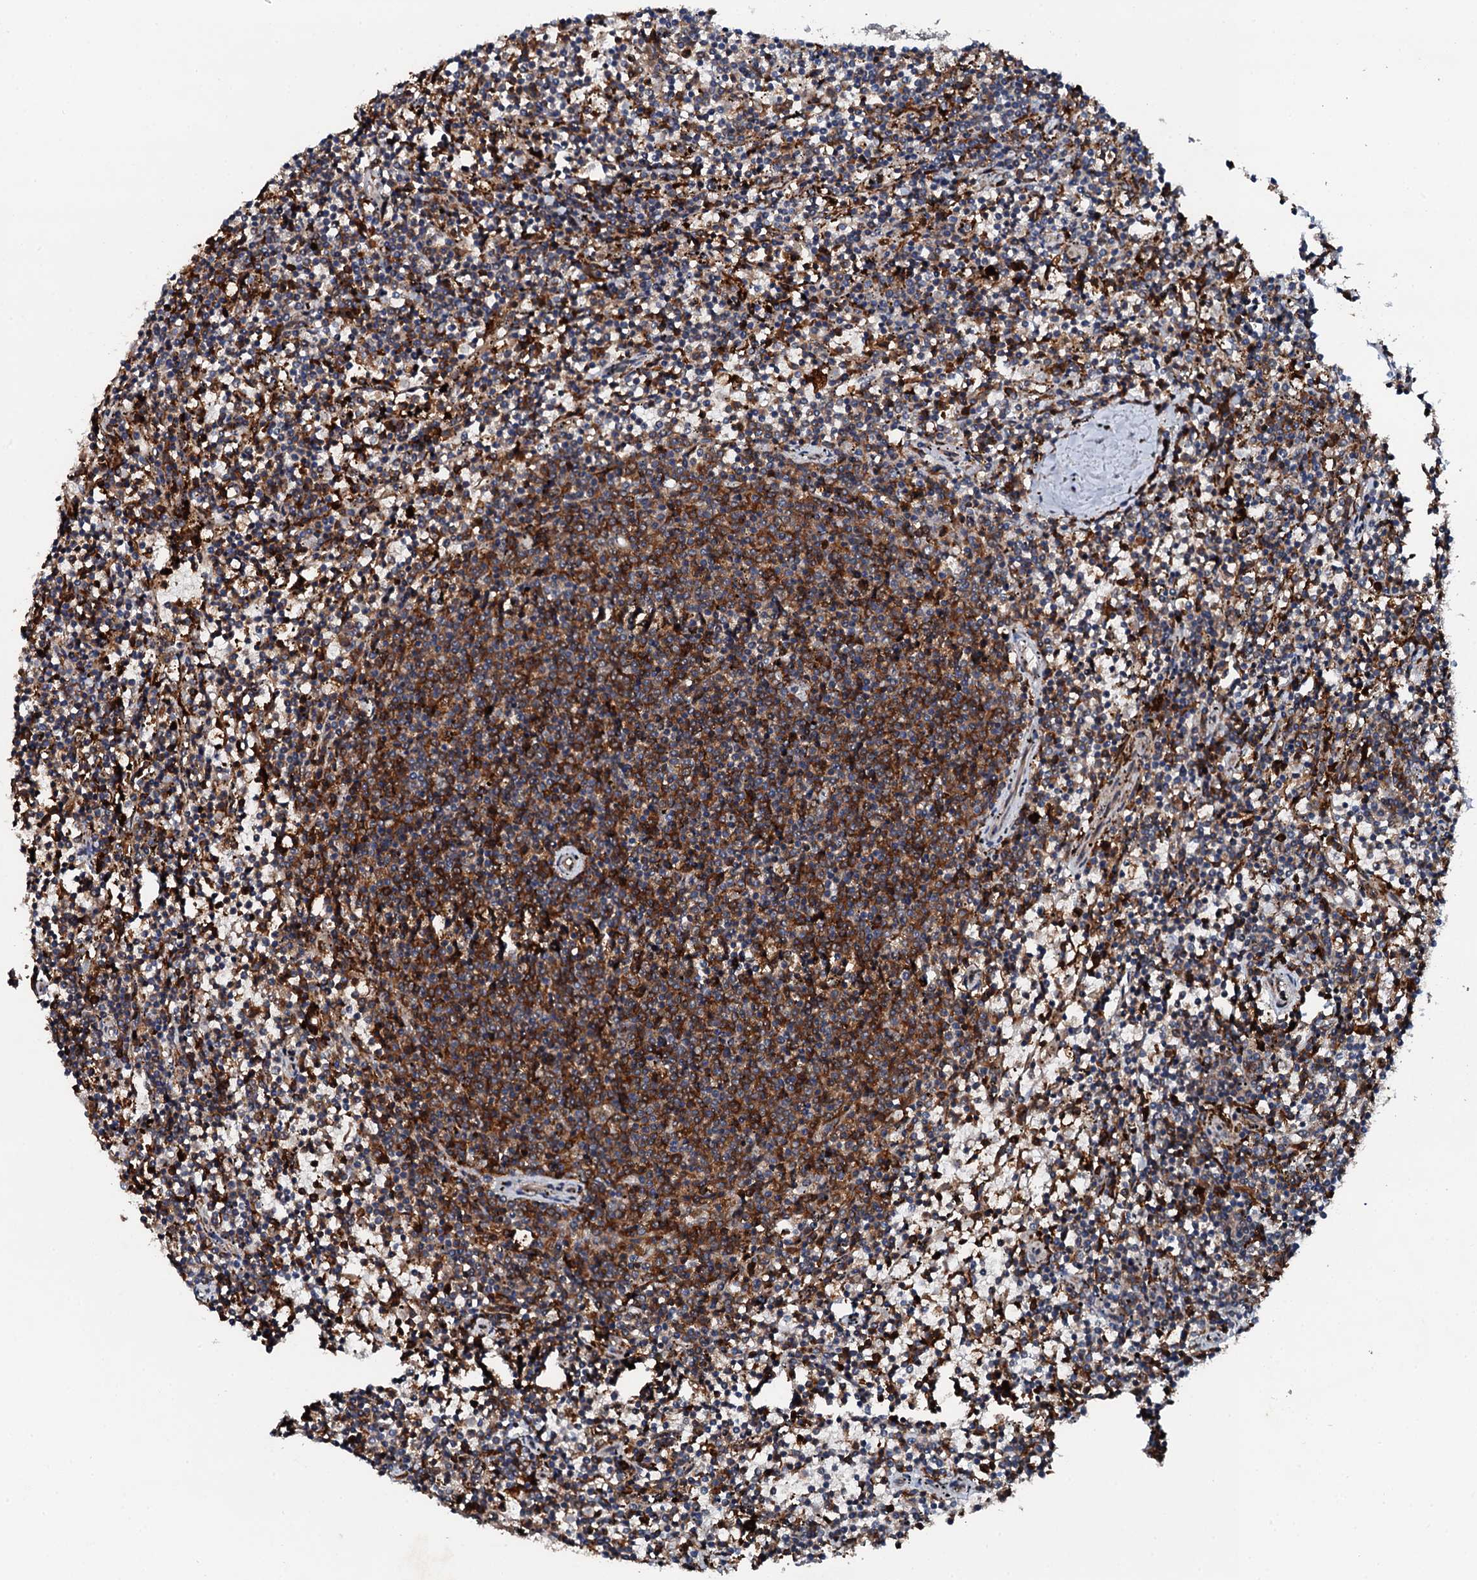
{"staining": {"intensity": "strong", "quantity": "<25%", "location": "cytoplasmic/membranous"}, "tissue": "lymphoma", "cell_type": "Tumor cells", "image_type": "cancer", "snomed": [{"axis": "morphology", "description": "Malignant lymphoma, non-Hodgkin's type, Low grade"}, {"axis": "topography", "description": "Spleen"}], "caption": "A high-resolution photomicrograph shows immunohistochemistry (IHC) staining of lymphoma, which reveals strong cytoplasmic/membranous staining in approximately <25% of tumor cells.", "gene": "EDC4", "patient": {"sex": "female", "age": 50}}